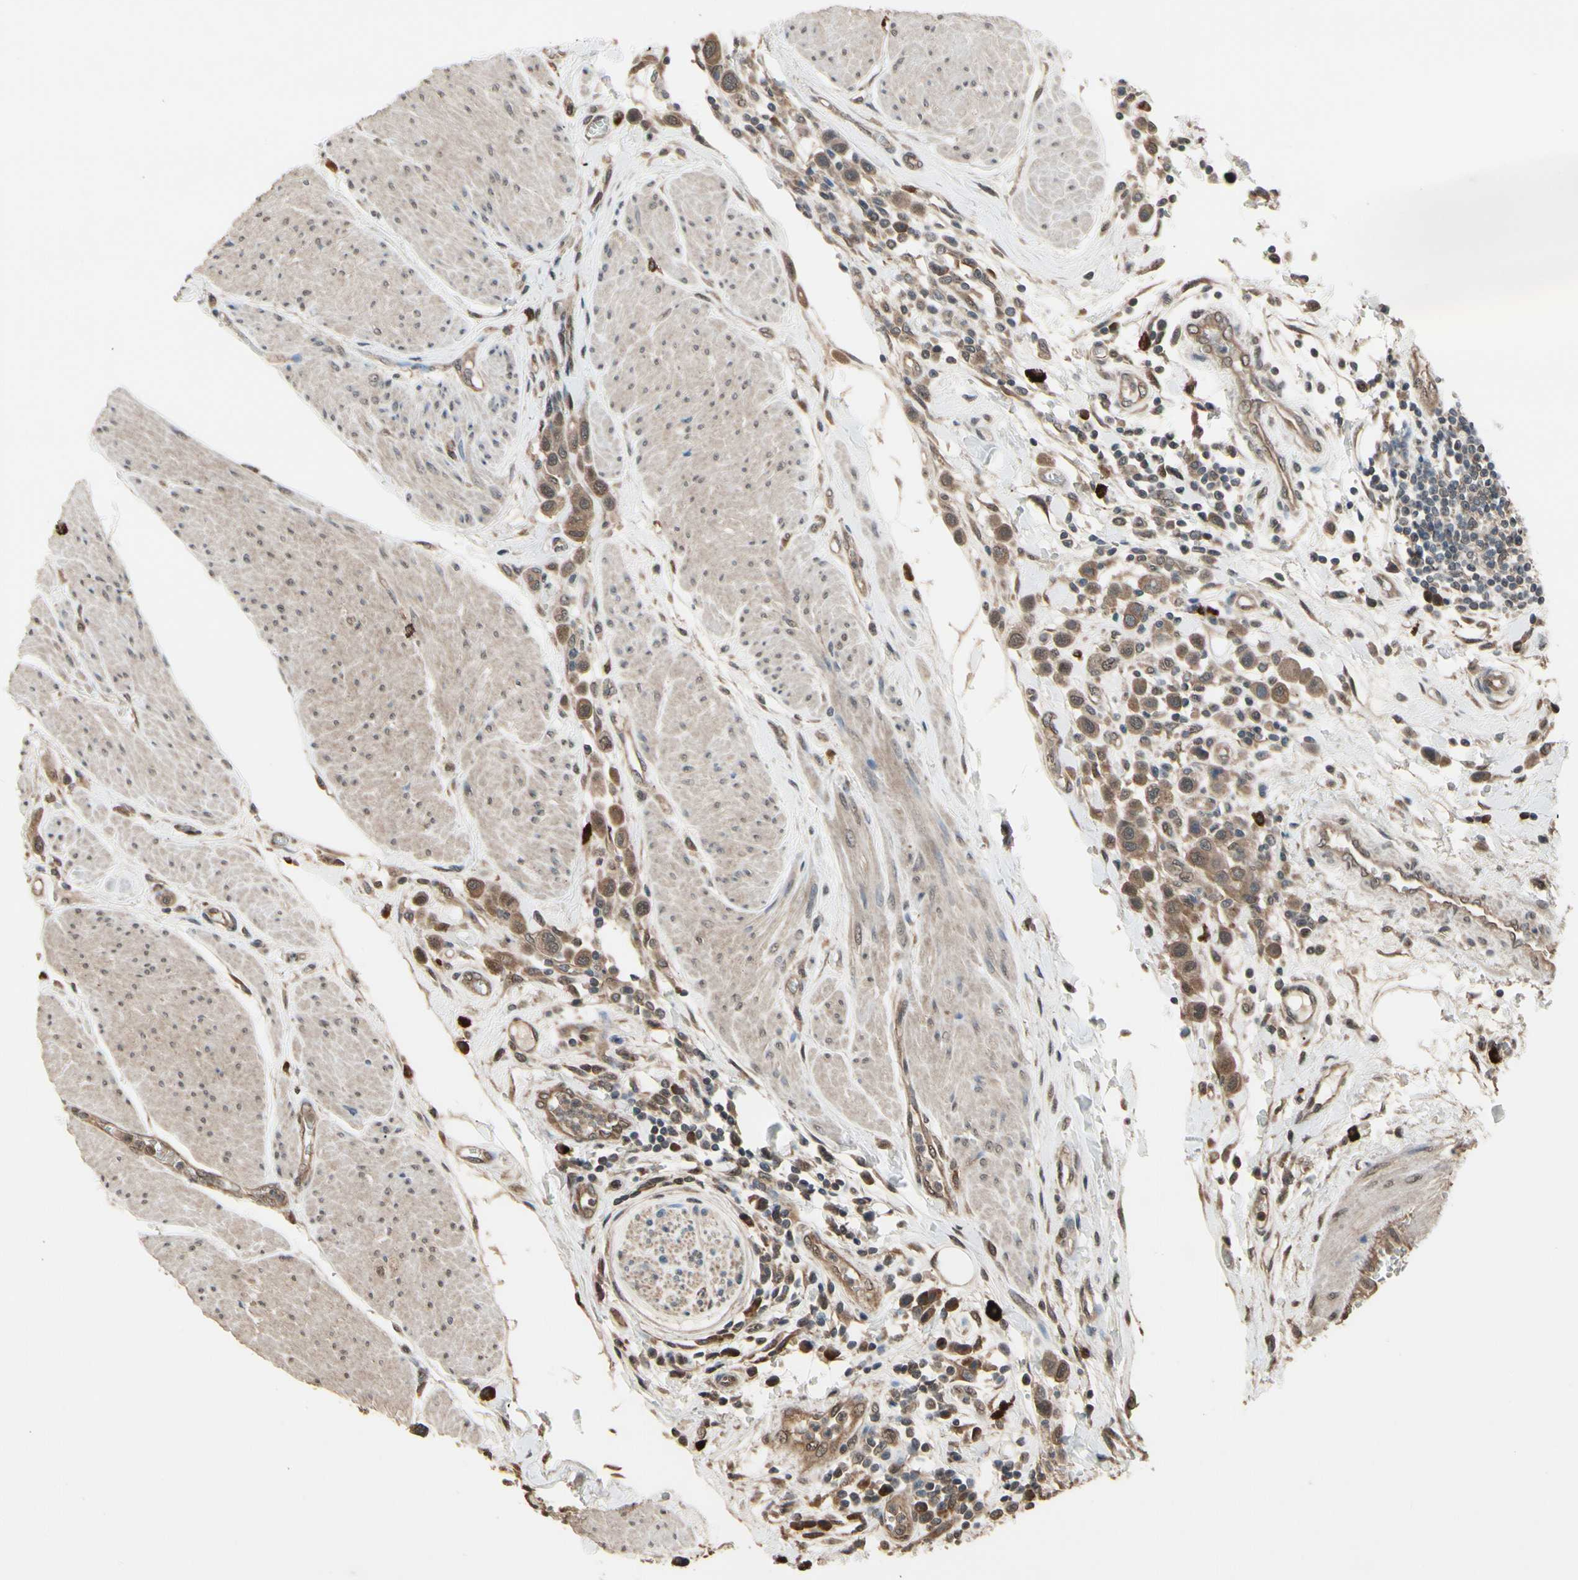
{"staining": {"intensity": "moderate", "quantity": ">75%", "location": "cytoplasmic/membranous"}, "tissue": "urothelial cancer", "cell_type": "Tumor cells", "image_type": "cancer", "snomed": [{"axis": "morphology", "description": "Urothelial carcinoma, High grade"}, {"axis": "topography", "description": "Urinary bladder"}], "caption": "Immunohistochemistry of human urothelial carcinoma (high-grade) demonstrates medium levels of moderate cytoplasmic/membranous staining in approximately >75% of tumor cells.", "gene": "PNPLA7", "patient": {"sex": "male", "age": 50}}